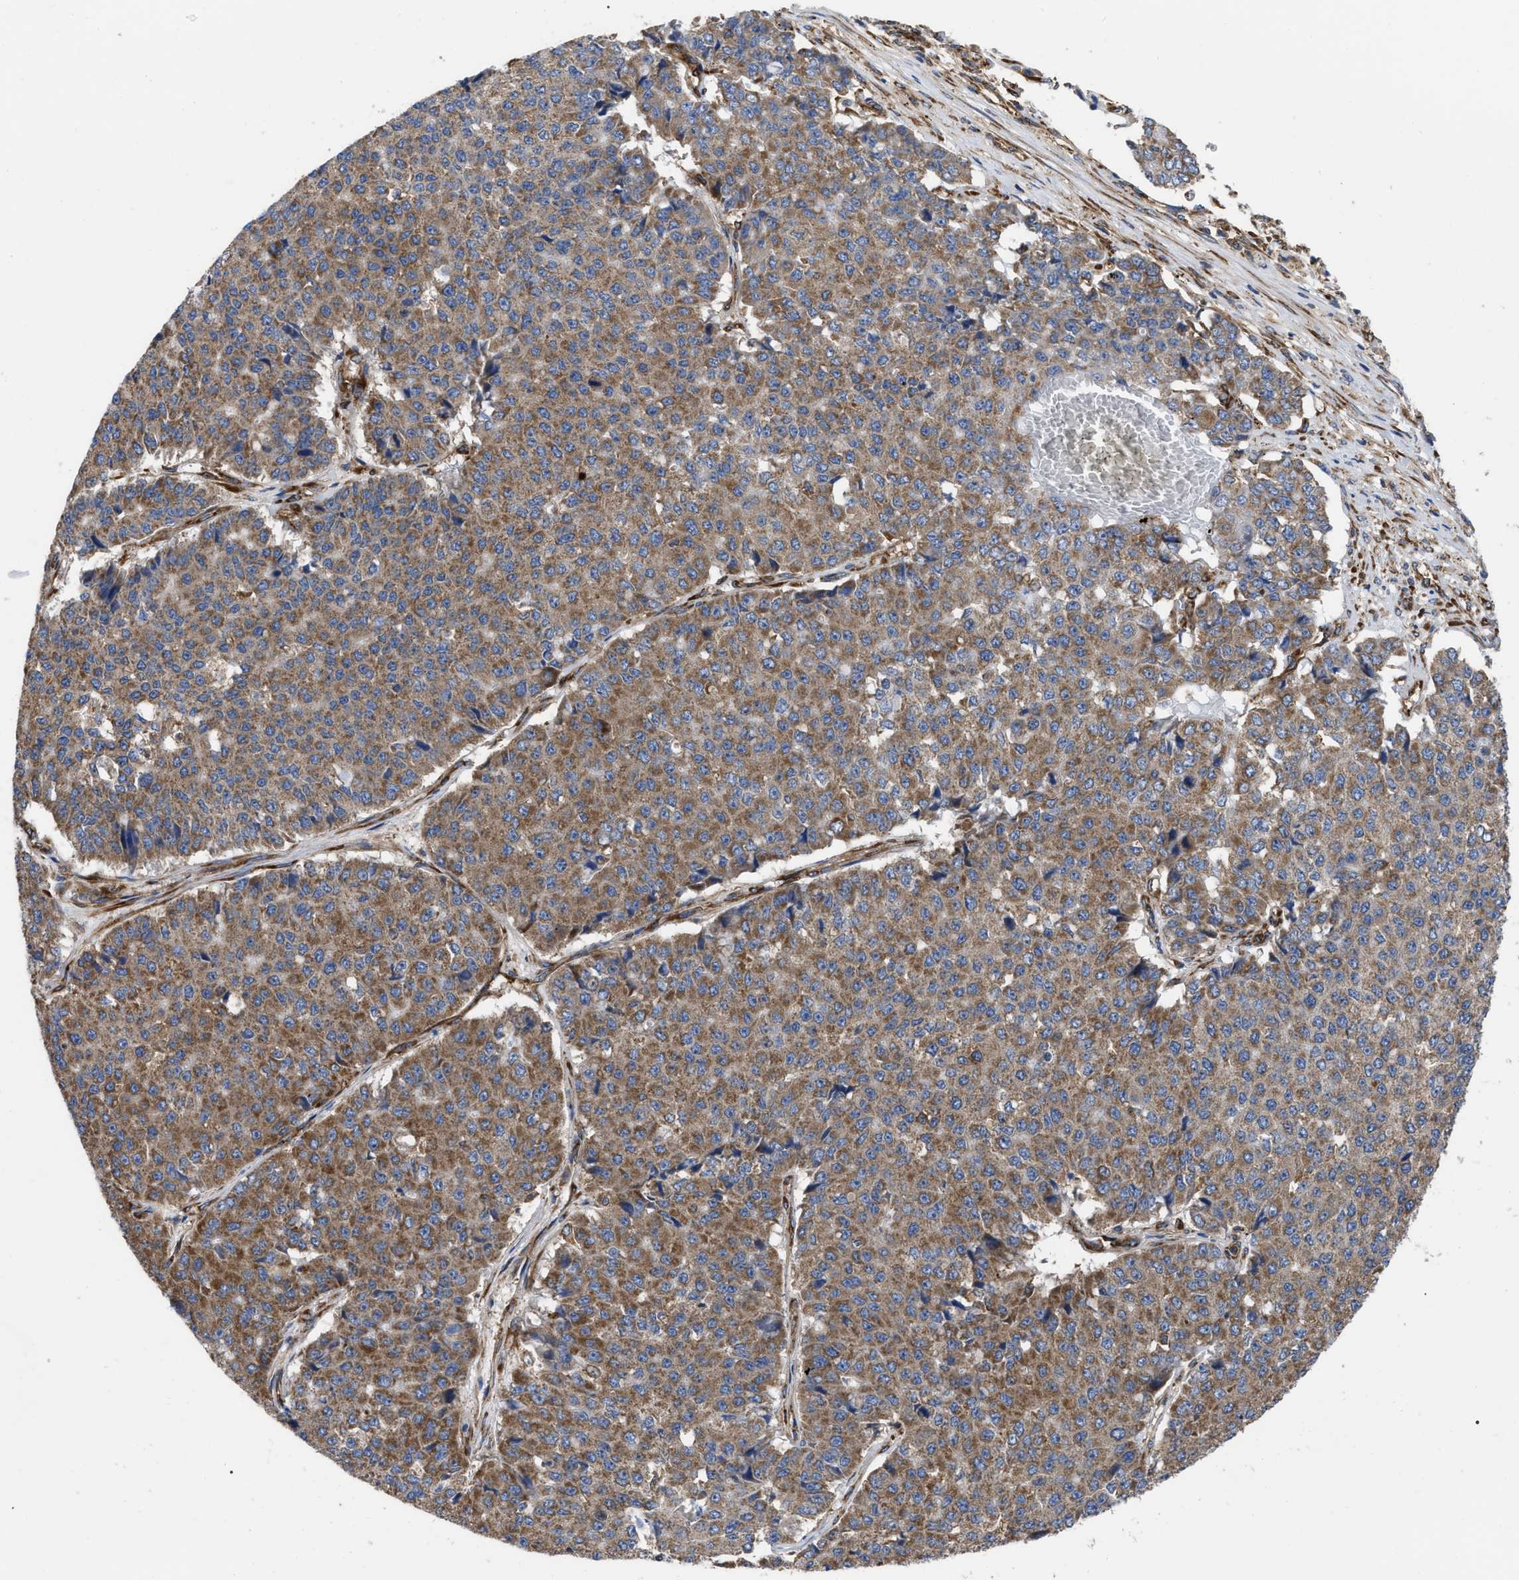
{"staining": {"intensity": "moderate", "quantity": ">75%", "location": "cytoplasmic/membranous"}, "tissue": "pancreatic cancer", "cell_type": "Tumor cells", "image_type": "cancer", "snomed": [{"axis": "morphology", "description": "Adenocarcinoma, NOS"}, {"axis": "topography", "description": "Pancreas"}], "caption": "Adenocarcinoma (pancreatic) stained for a protein (brown) demonstrates moderate cytoplasmic/membranous positive positivity in approximately >75% of tumor cells.", "gene": "FAM120A", "patient": {"sex": "male", "age": 50}}